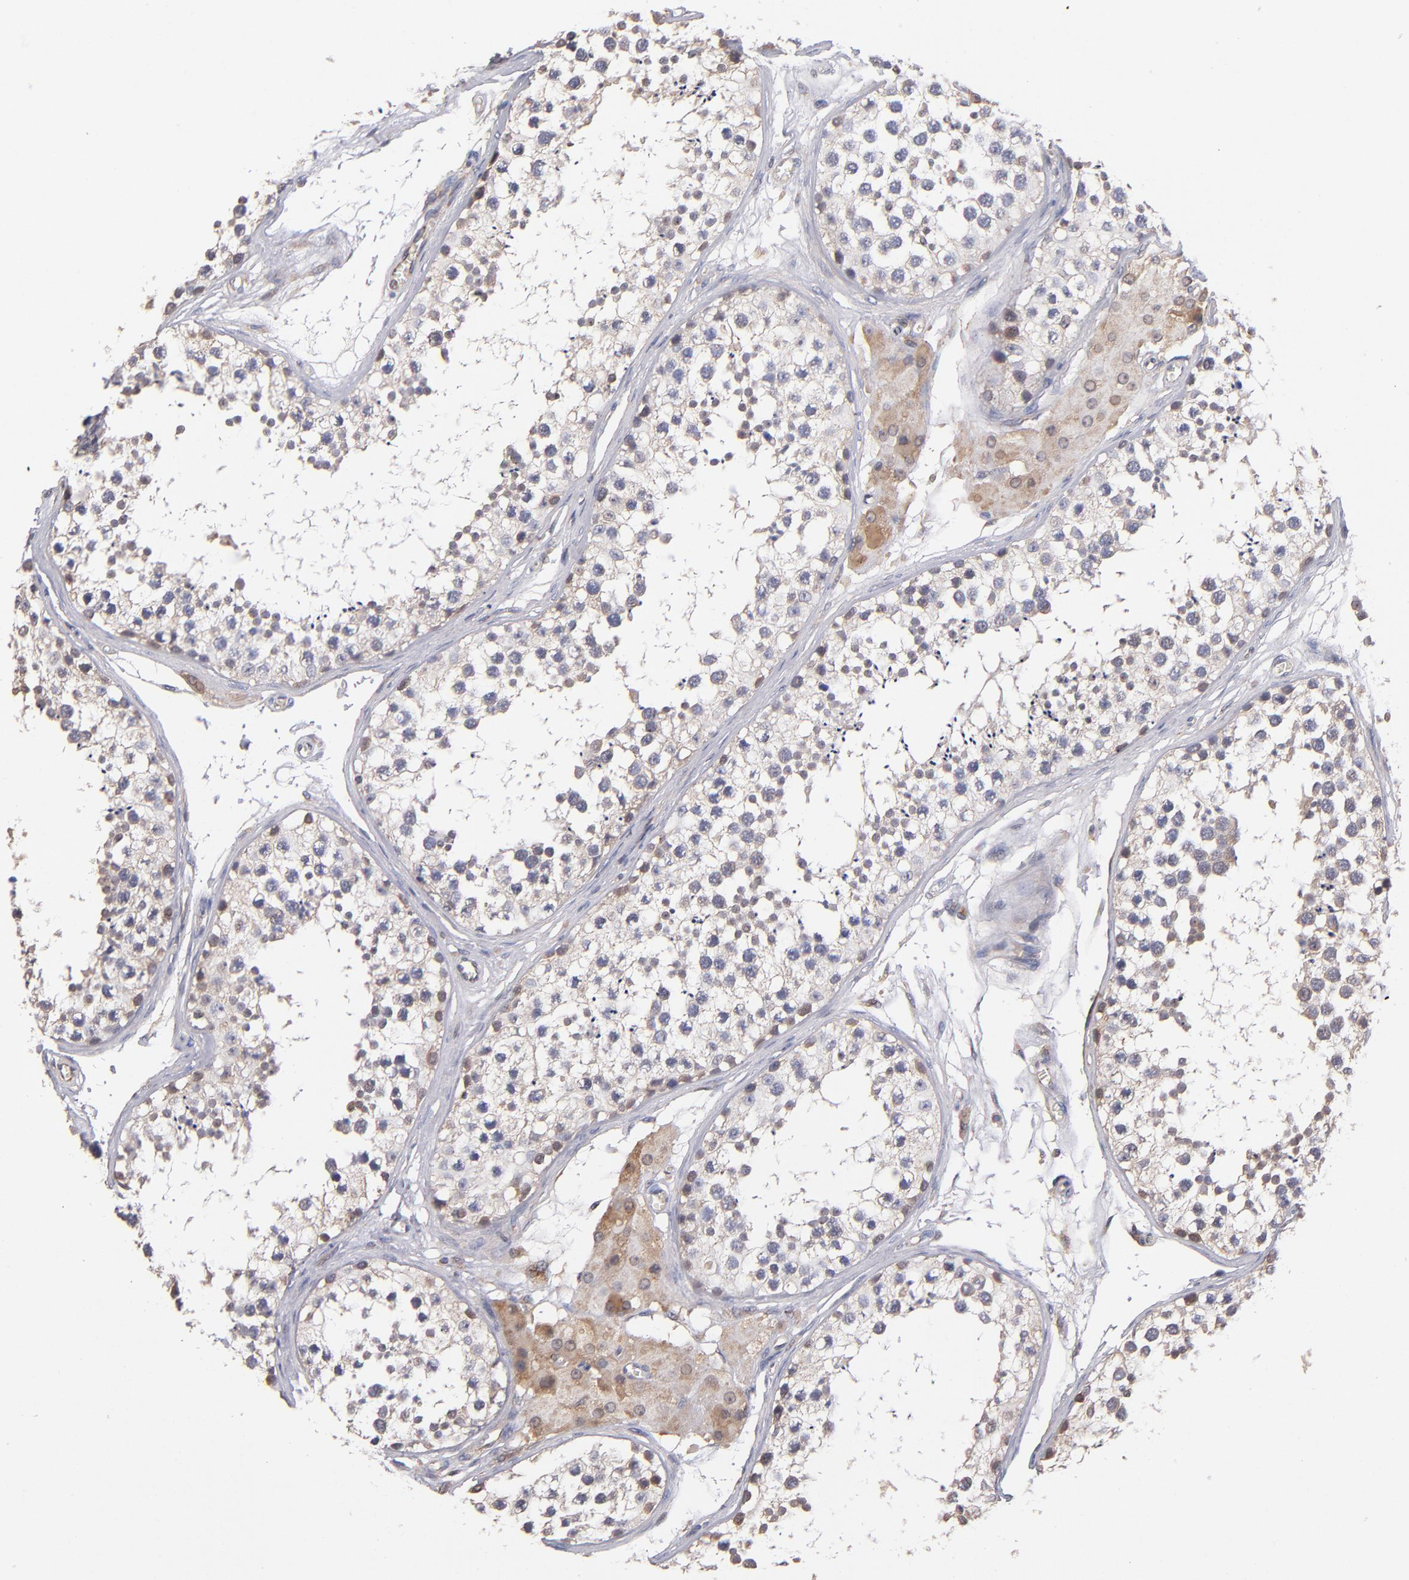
{"staining": {"intensity": "weak", "quantity": ">75%", "location": "cytoplasmic/membranous"}, "tissue": "testis", "cell_type": "Cells in seminiferous ducts", "image_type": "normal", "snomed": [{"axis": "morphology", "description": "Normal tissue, NOS"}, {"axis": "topography", "description": "Testis"}], "caption": "Immunohistochemistry (IHC) of benign human testis displays low levels of weak cytoplasmic/membranous expression in approximately >75% of cells in seminiferous ducts.", "gene": "GMFB", "patient": {"sex": "male", "age": 57}}